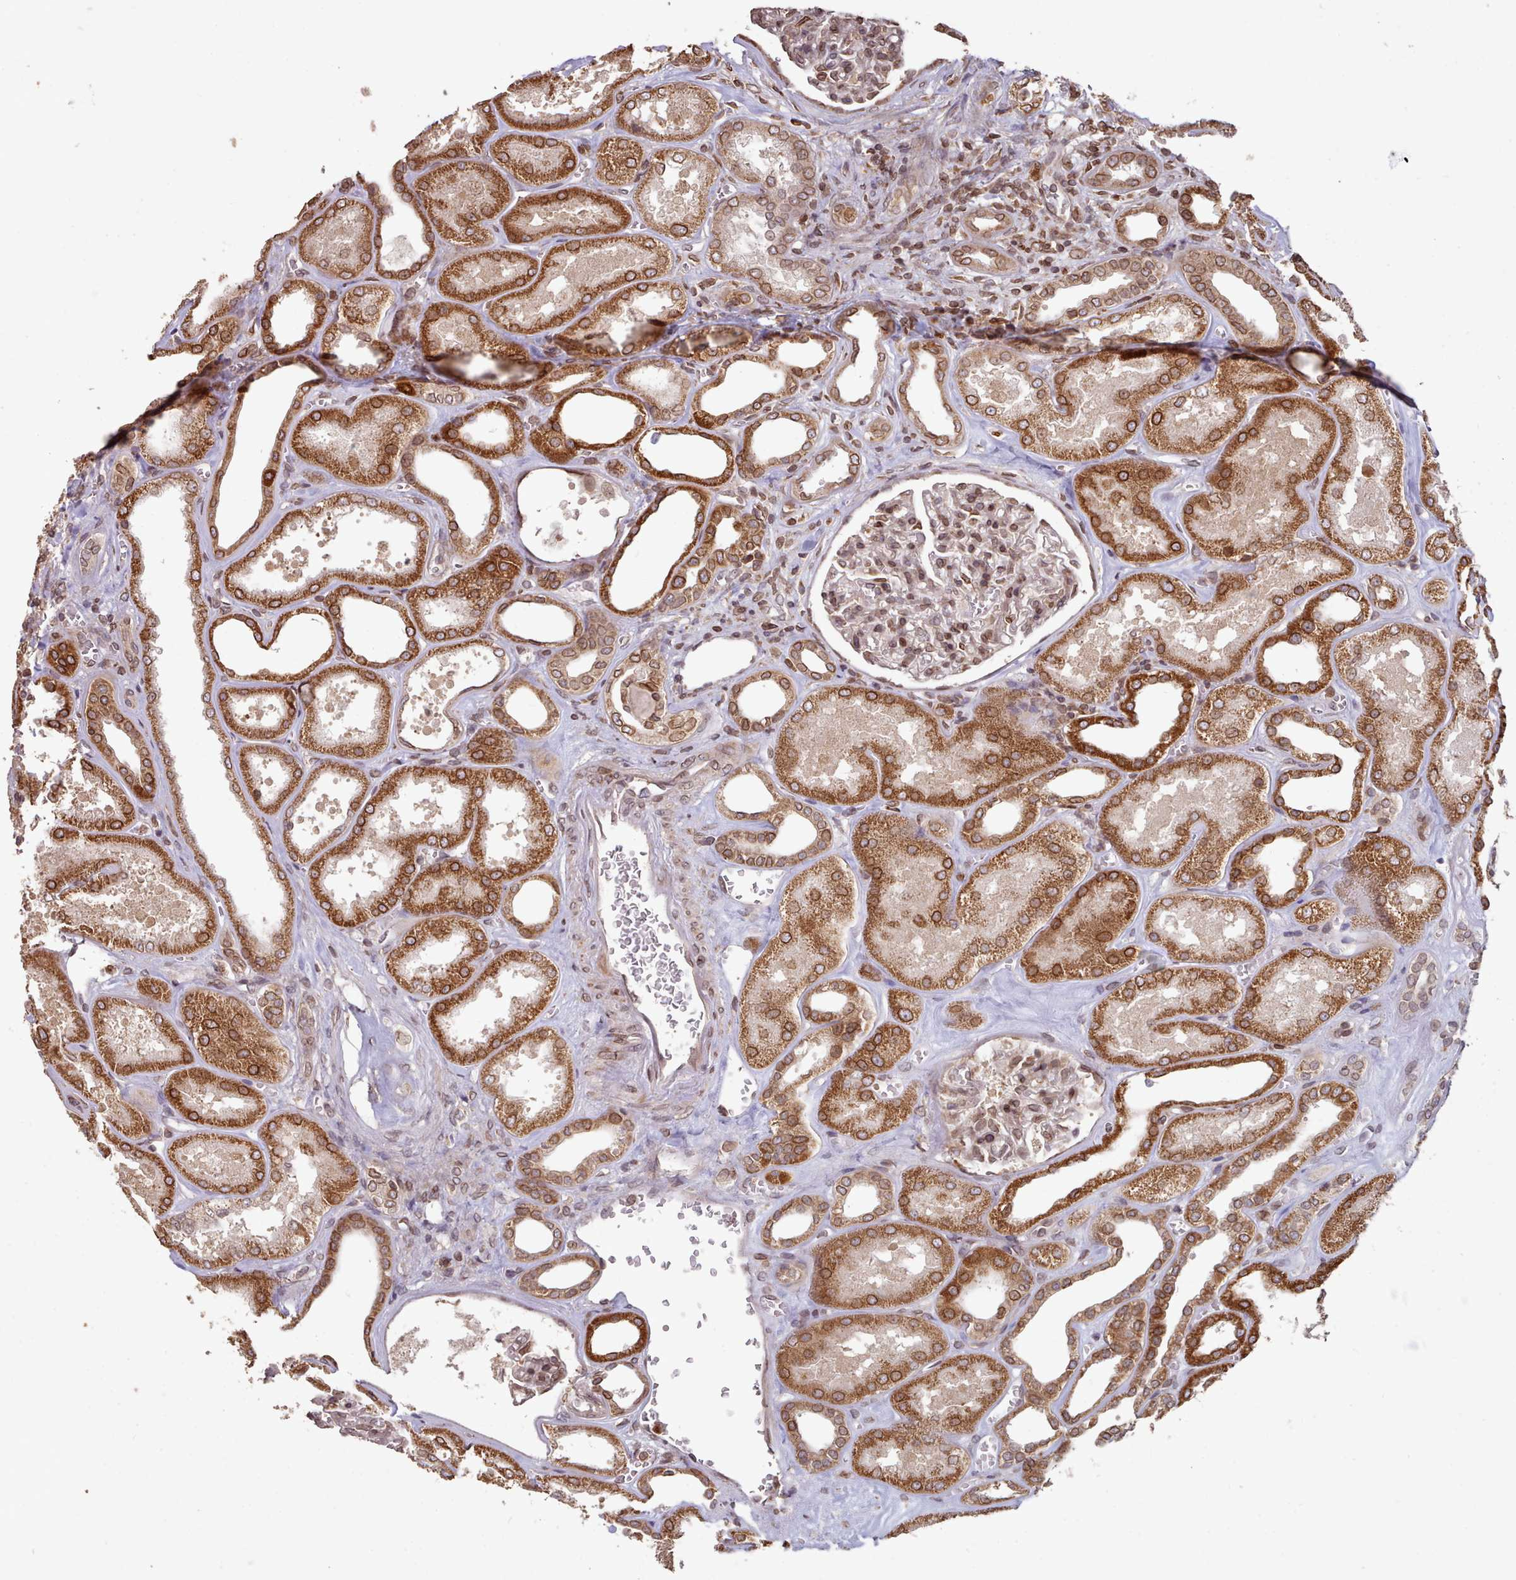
{"staining": {"intensity": "moderate", "quantity": "25%-75%", "location": "cytoplasmic/membranous,nuclear"}, "tissue": "kidney", "cell_type": "Cells in glomeruli", "image_type": "normal", "snomed": [{"axis": "morphology", "description": "Normal tissue, NOS"}, {"axis": "morphology", "description": "Adenocarcinoma, NOS"}, {"axis": "topography", "description": "Kidney"}], "caption": "Human kidney stained with a brown dye reveals moderate cytoplasmic/membranous,nuclear positive positivity in about 25%-75% of cells in glomeruli.", "gene": "TOR1AIP1", "patient": {"sex": "female", "age": 68}}